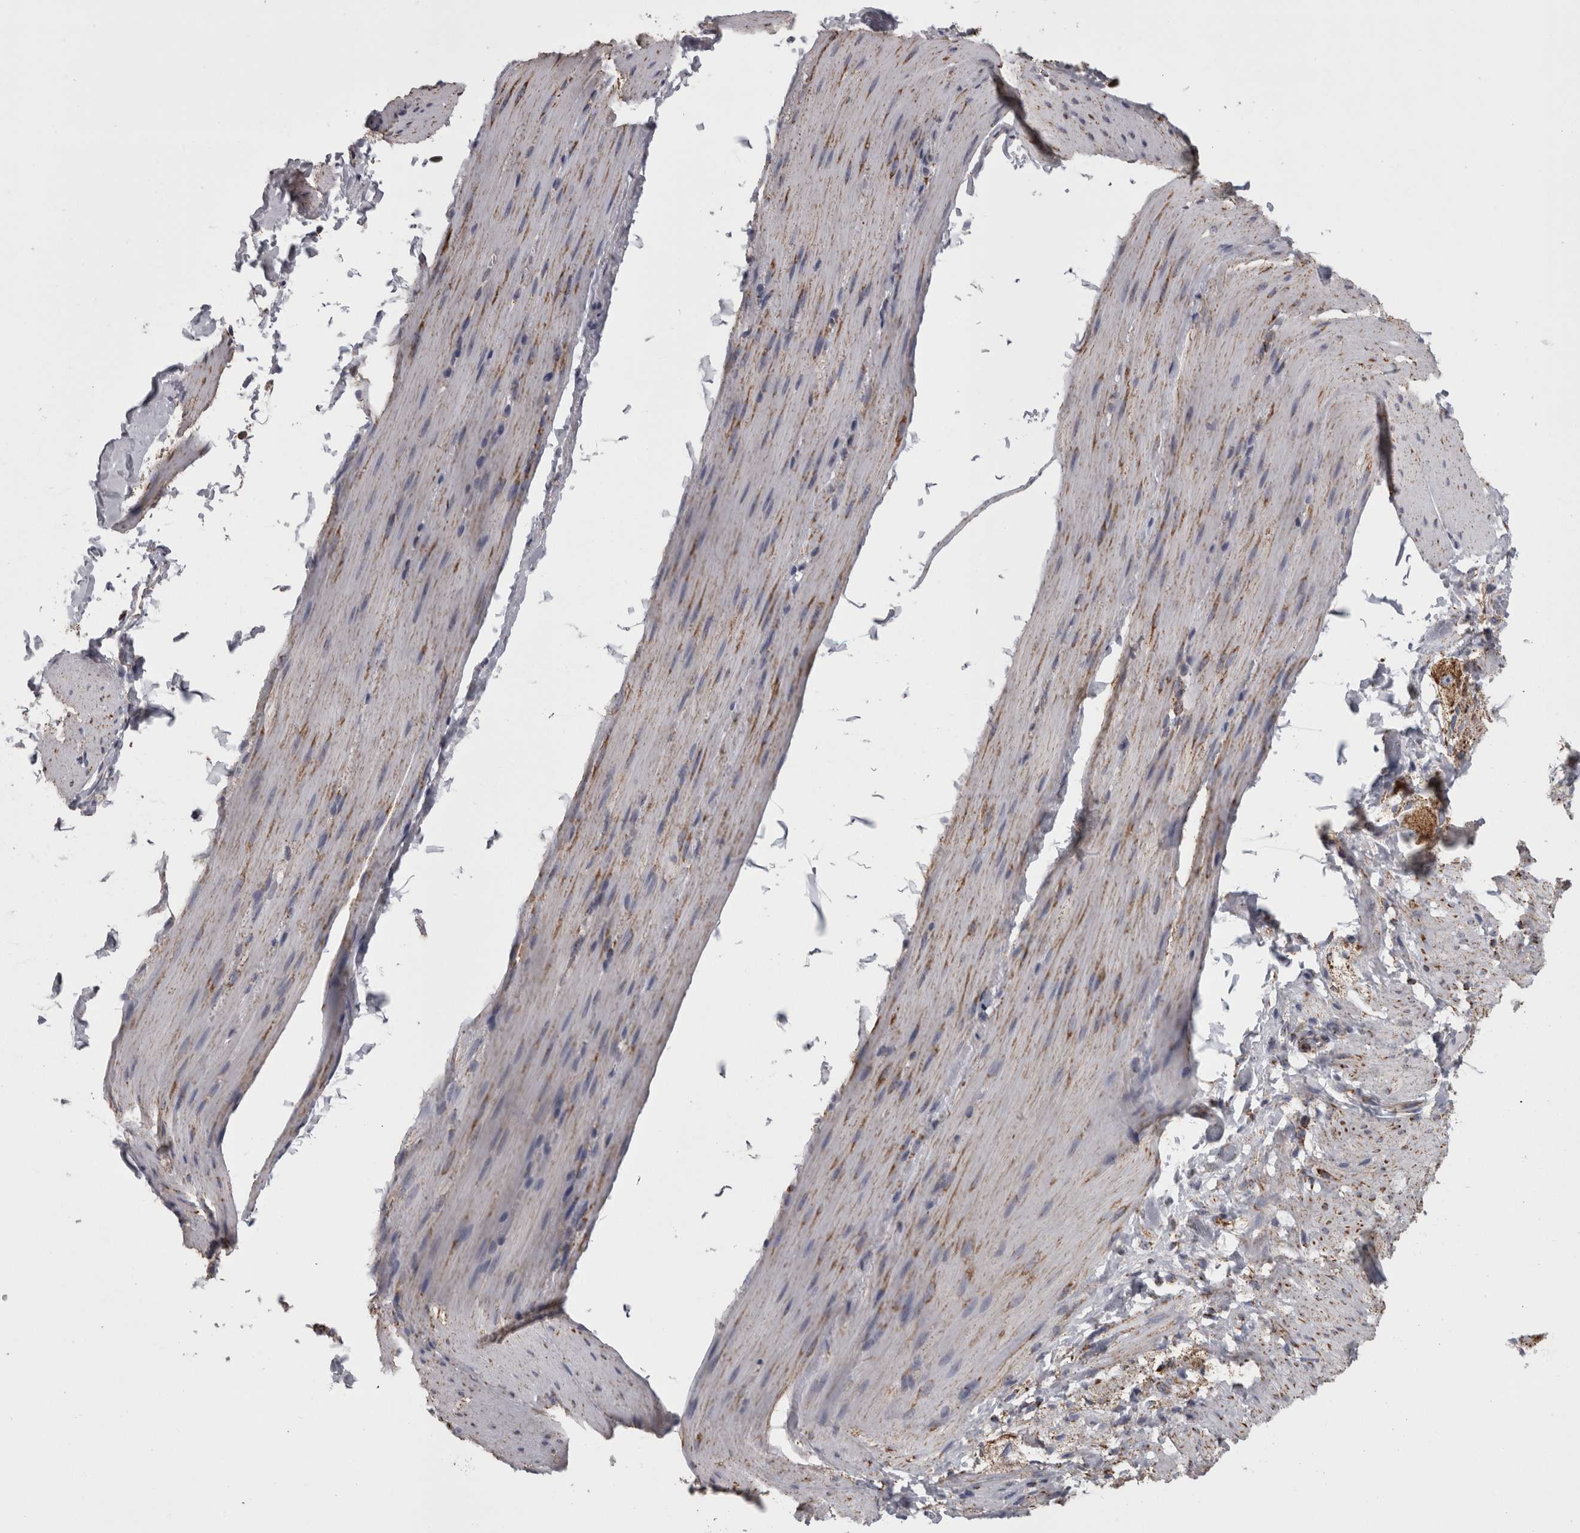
{"staining": {"intensity": "moderate", "quantity": "<25%", "location": "cytoplasmic/membranous"}, "tissue": "smooth muscle", "cell_type": "Smooth muscle cells", "image_type": "normal", "snomed": [{"axis": "morphology", "description": "Normal tissue, NOS"}, {"axis": "topography", "description": "Smooth muscle"}, {"axis": "topography", "description": "Small intestine"}], "caption": "Smooth muscle stained for a protein (brown) demonstrates moderate cytoplasmic/membranous positive expression in approximately <25% of smooth muscle cells.", "gene": "MDH2", "patient": {"sex": "female", "age": 84}}